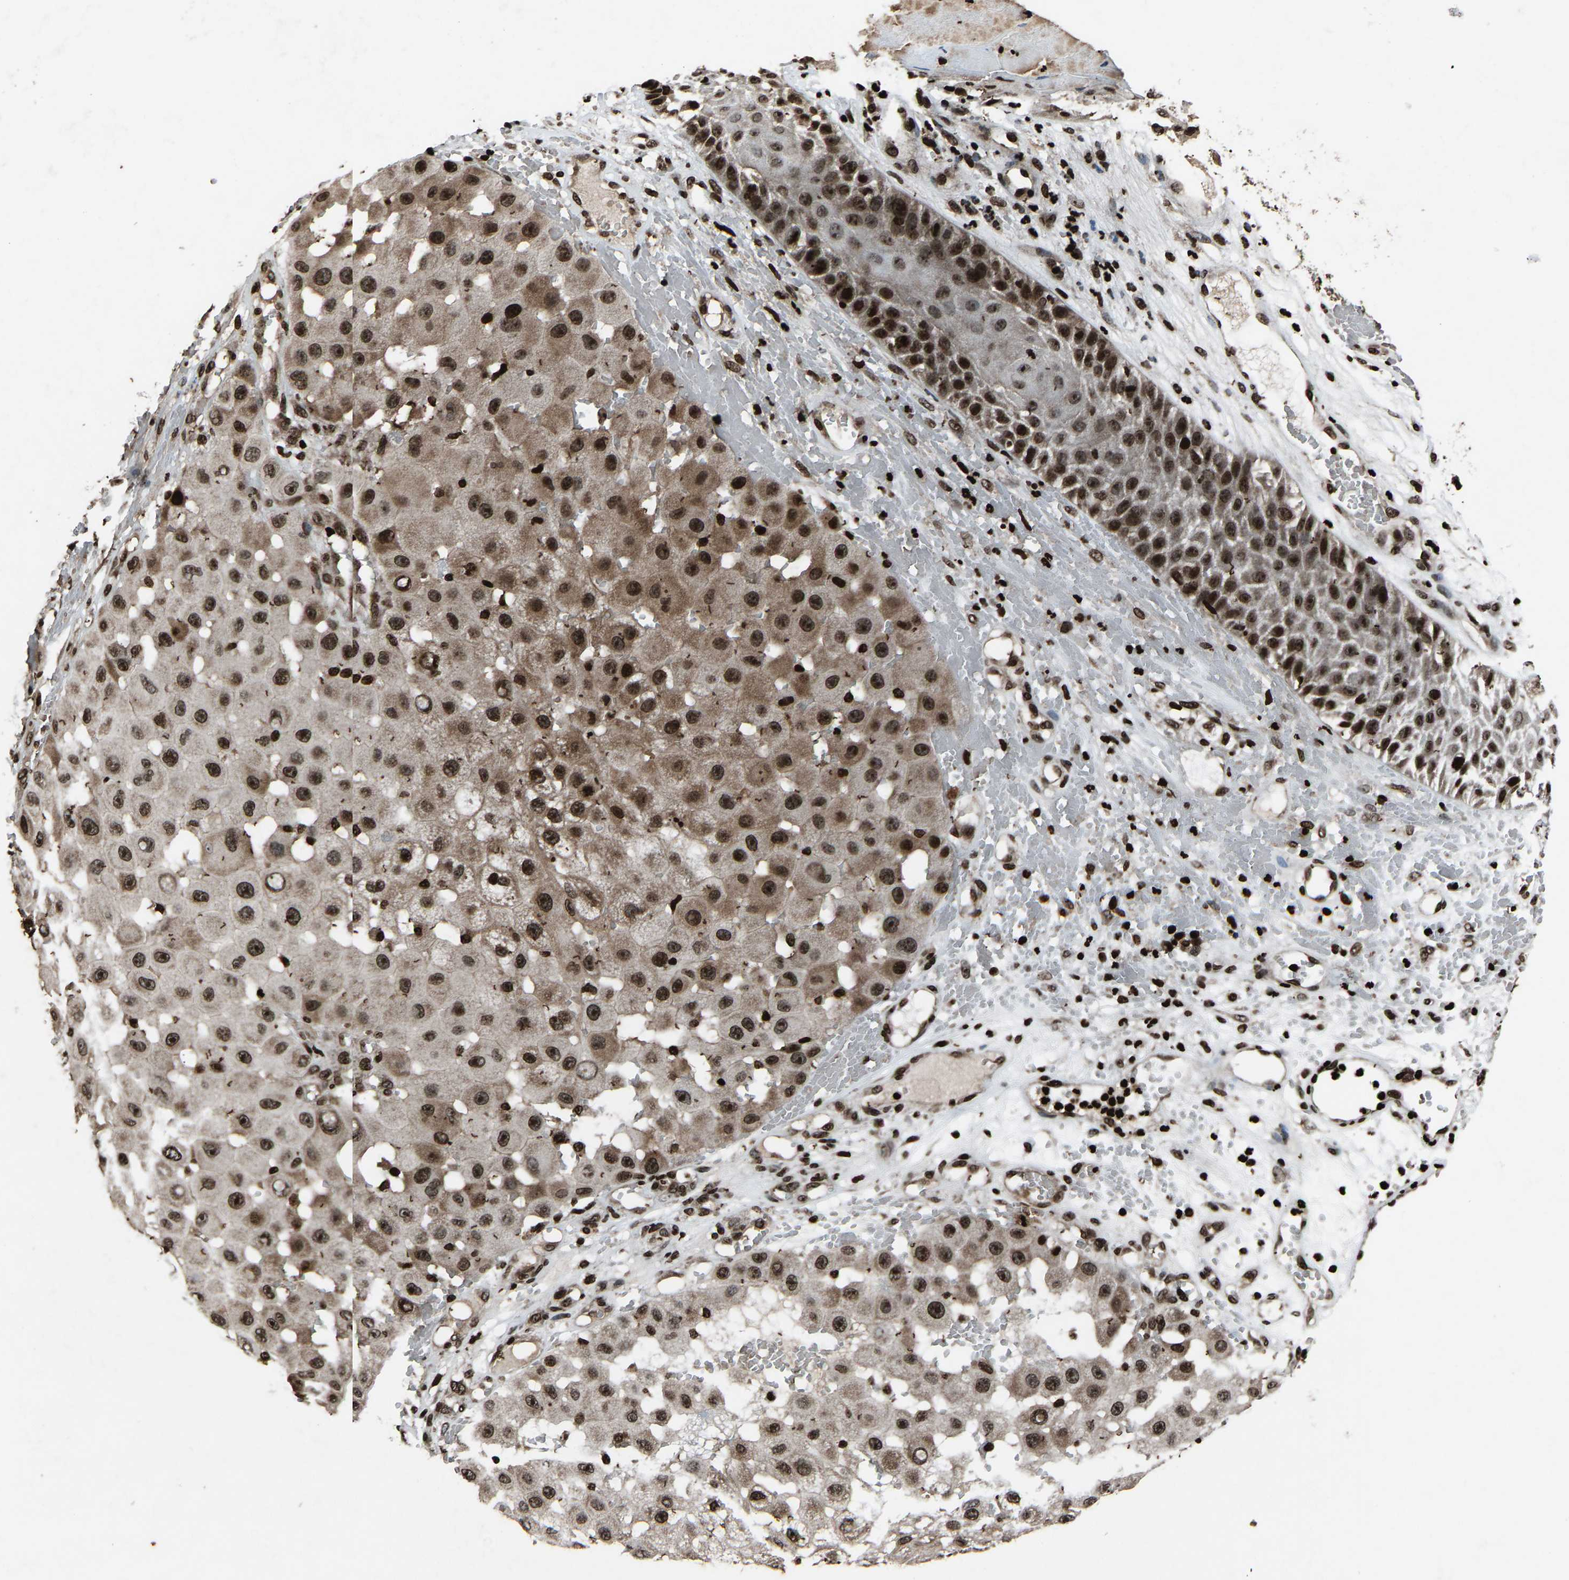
{"staining": {"intensity": "strong", "quantity": ">75%", "location": "cytoplasmic/membranous,nuclear"}, "tissue": "melanoma", "cell_type": "Tumor cells", "image_type": "cancer", "snomed": [{"axis": "morphology", "description": "Malignant melanoma, NOS"}, {"axis": "topography", "description": "Skin"}], "caption": "DAB (3,3'-diaminobenzidine) immunohistochemical staining of human melanoma exhibits strong cytoplasmic/membranous and nuclear protein positivity in approximately >75% of tumor cells.", "gene": "H4C1", "patient": {"sex": "female", "age": 81}}